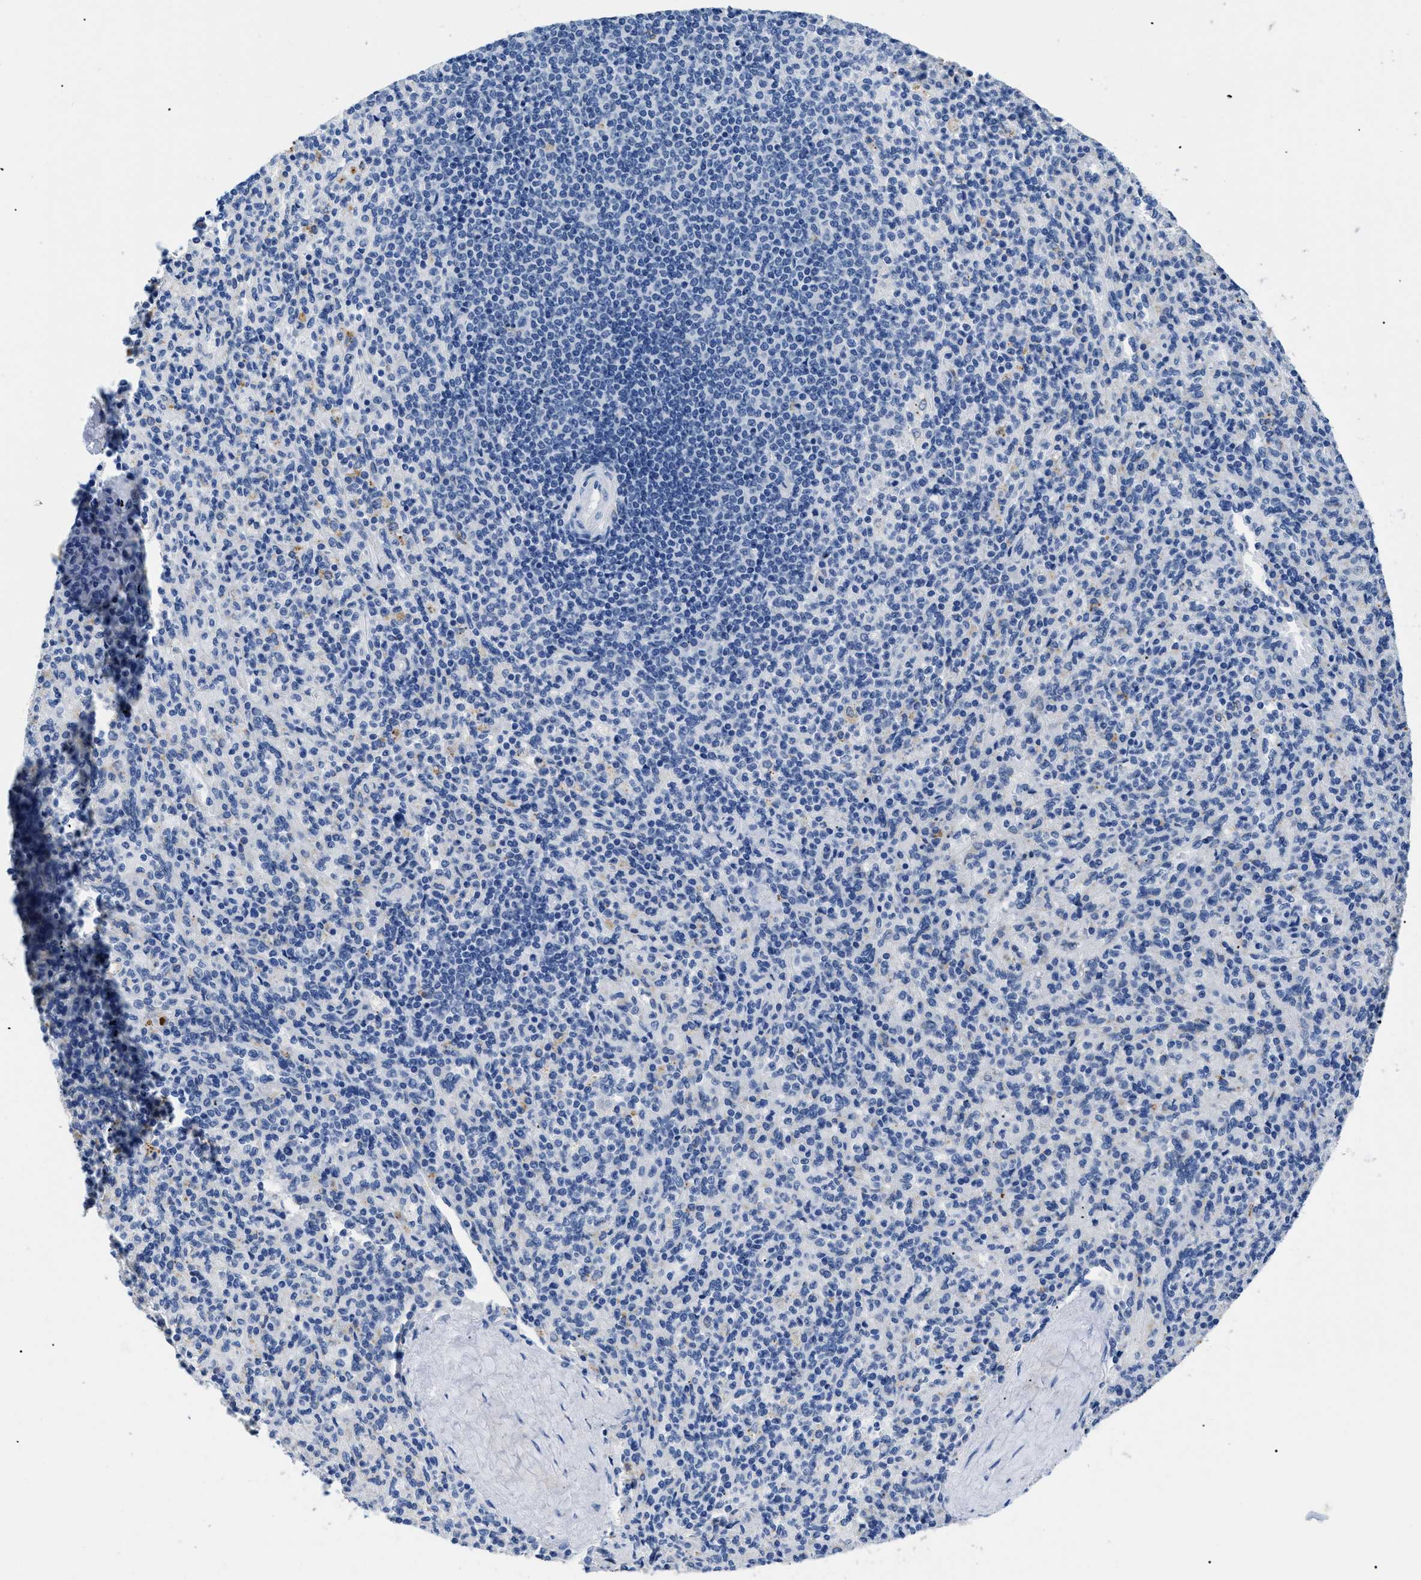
{"staining": {"intensity": "negative", "quantity": "none", "location": "none"}, "tissue": "spleen", "cell_type": "Cells in red pulp", "image_type": "normal", "snomed": [{"axis": "morphology", "description": "Normal tissue, NOS"}, {"axis": "topography", "description": "Spleen"}], "caption": "An IHC photomicrograph of normal spleen is shown. There is no staining in cells in red pulp of spleen. Brightfield microscopy of IHC stained with DAB (3,3'-diaminobenzidine) (brown) and hematoxylin (blue), captured at high magnification.", "gene": "APOBEC2", "patient": {"sex": "male", "age": 36}}